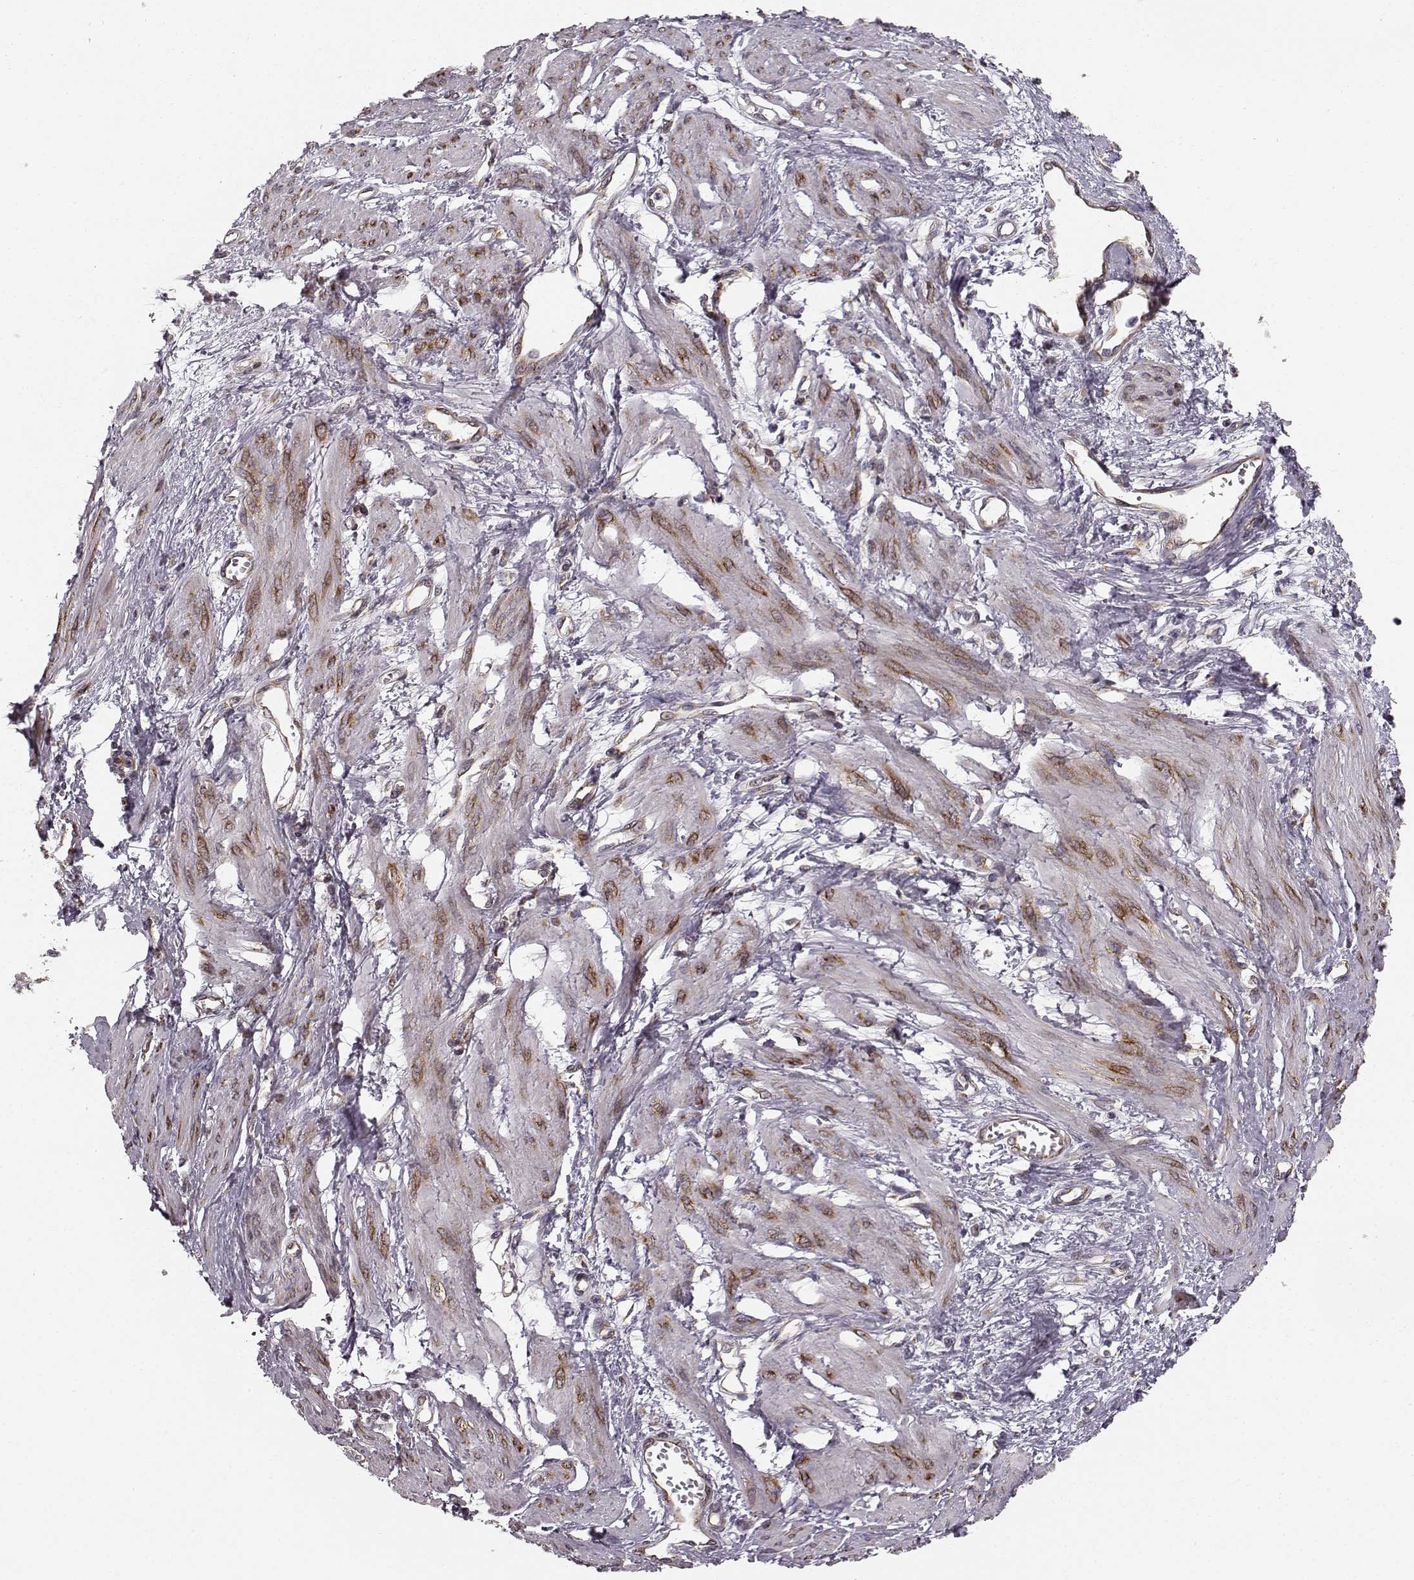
{"staining": {"intensity": "moderate", "quantity": "25%-75%", "location": "cytoplasmic/membranous"}, "tissue": "smooth muscle", "cell_type": "Smooth muscle cells", "image_type": "normal", "snomed": [{"axis": "morphology", "description": "Normal tissue, NOS"}, {"axis": "topography", "description": "Smooth muscle"}, {"axis": "topography", "description": "Uterus"}], "caption": "An immunohistochemistry micrograph of unremarkable tissue is shown. Protein staining in brown highlights moderate cytoplasmic/membranous positivity in smooth muscle within smooth muscle cells.", "gene": "TMEM14A", "patient": {"sex": "female", "age": 39}}